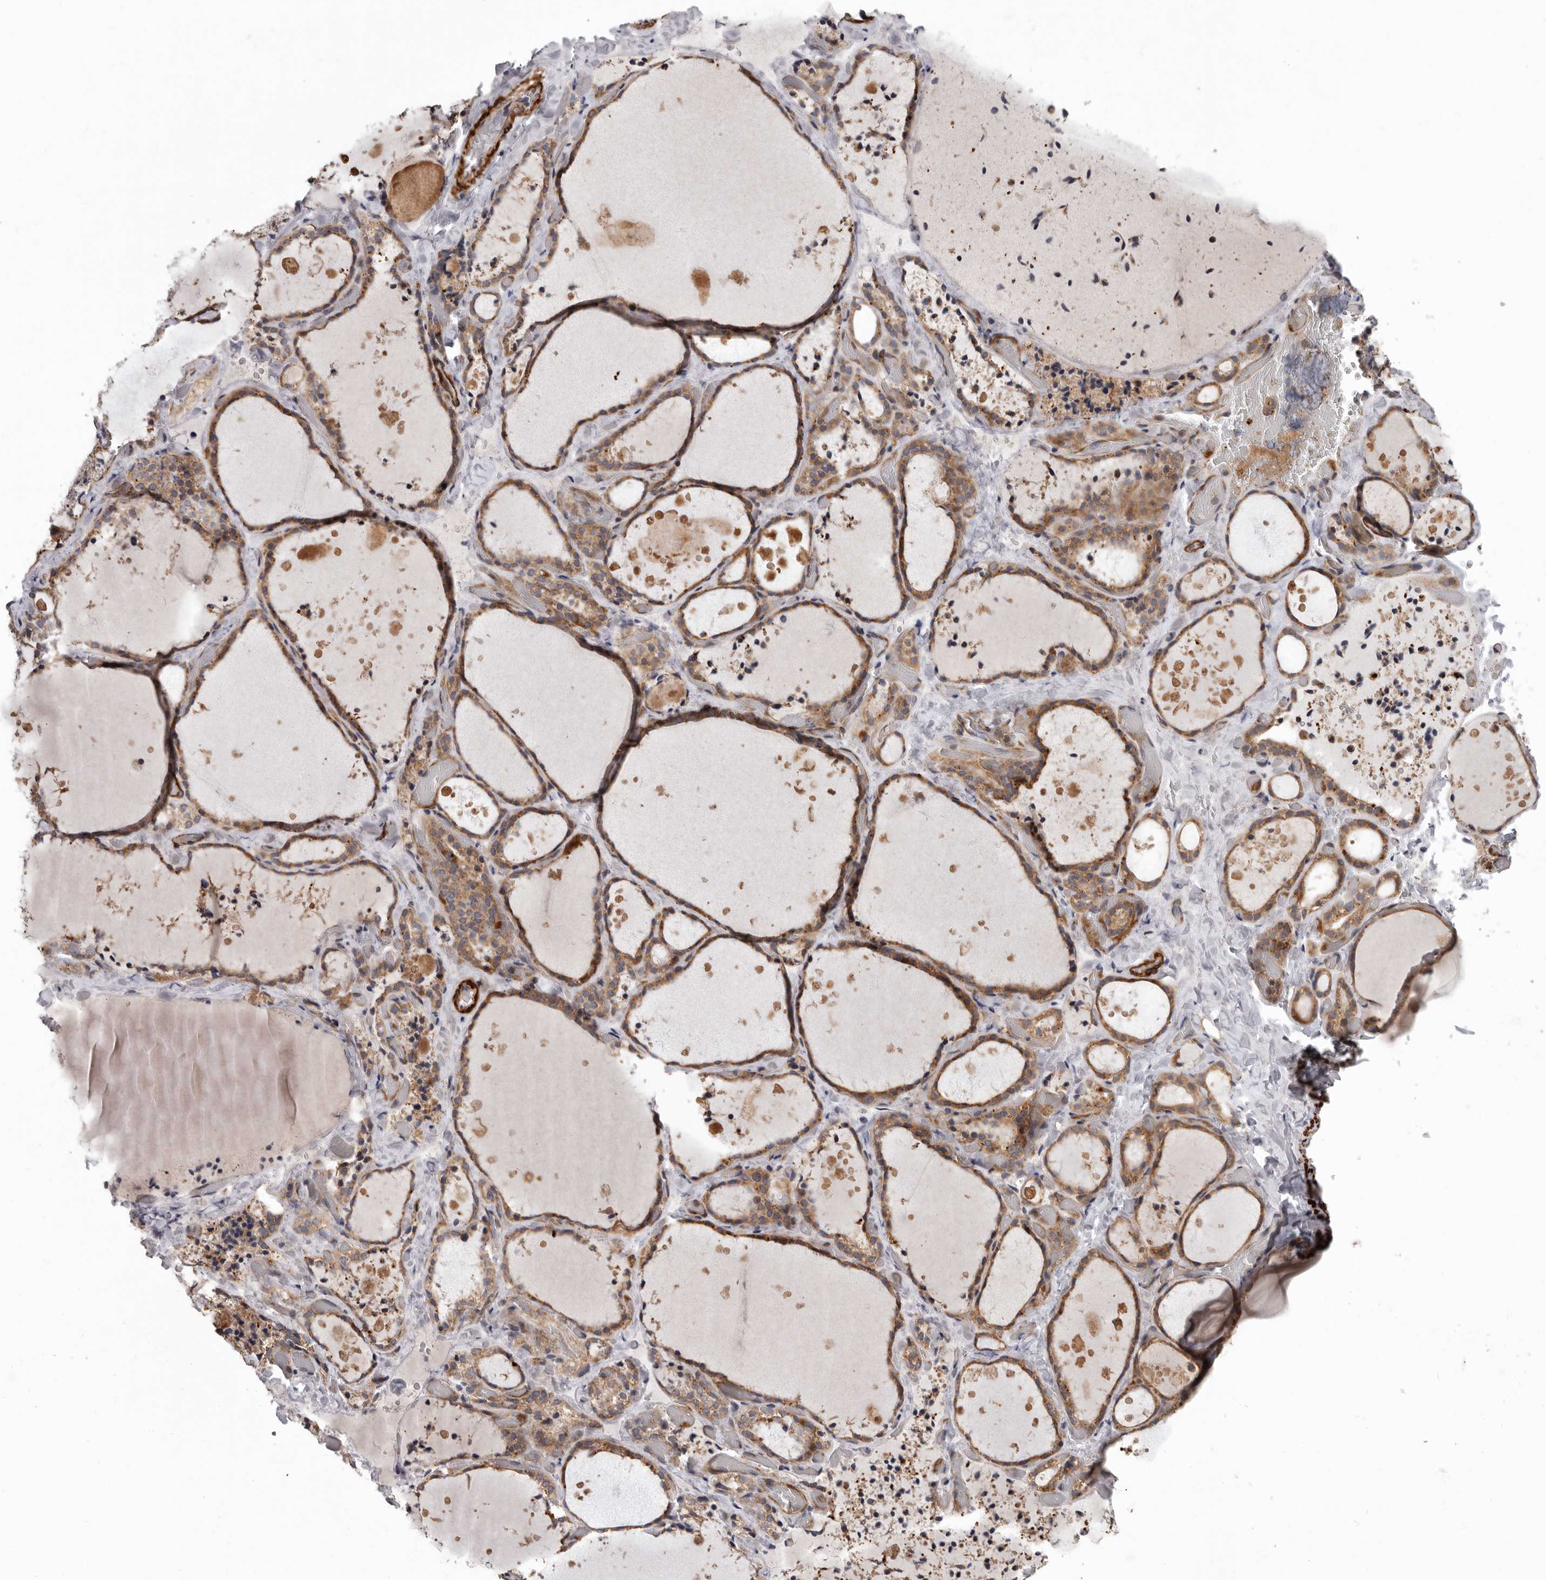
{"staining": {"intensity": "moderate", "quantity": ">75%", "location": "cytoplasmic/membranous"}, "tissue": "thyroid gland", "cell_type": "Glandular cells", "image_type": "normal", "snomed": [{"axis": "morphology", "description": "Normal tissue, NOS"}, {"axis": "topography", "description": "Thyroid gland"}], "caption": "Approximately >75% of glandular cells in benign thyroid gland display moderate cytoplasmic/membranous protein expression as visualized by brown immunohistochemical staining.", "gene": "FGFR4", "patient": {"sex": "female", "age": 44}}